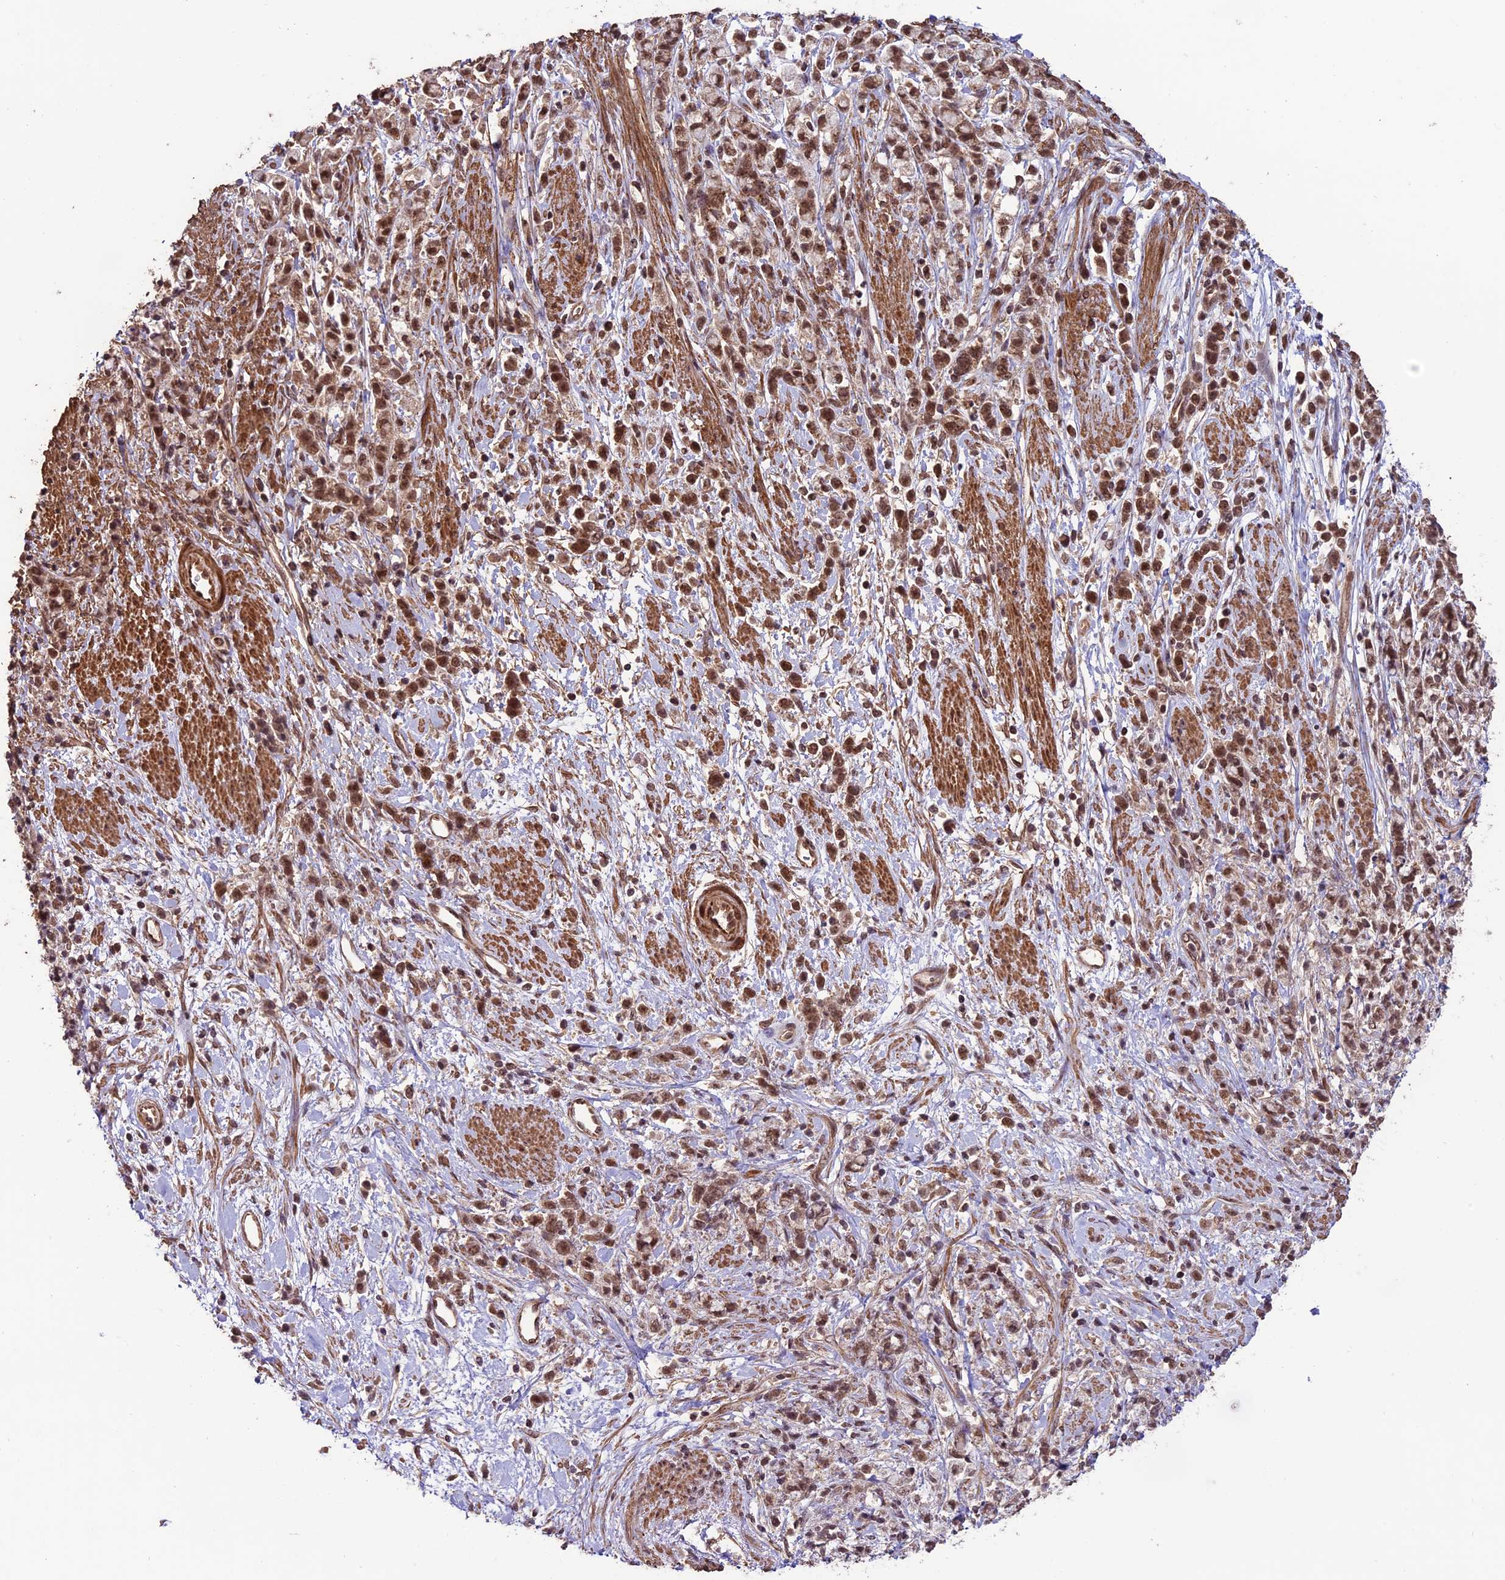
{"staining": {"intensity": "moderate", "quantity": ">75%", "location": "cytoplasmic/membranous,nuclear"}, "tissue": "stomach cancer", "cell_type": "Tumor cells", "image_type": "cancer", "snomed": [{"axis": "morphology", "description": "Adenocarcinoma, NOS"}, {"axis": "topography", "description": "Stomach"}], "caption": "Tumor cells exhibit medium levels of moderate cytoplasmic/membranous and nuclear positivity in approximately >75% of cells in human stomach adenocarcinoma. The staining is performed using DAB brown chromogen to label protein expression. The nuclei are counter-stained blue using hematoxylin.", "gene": "CABIN1", "patient": {"sex": "female", "age": 60}}